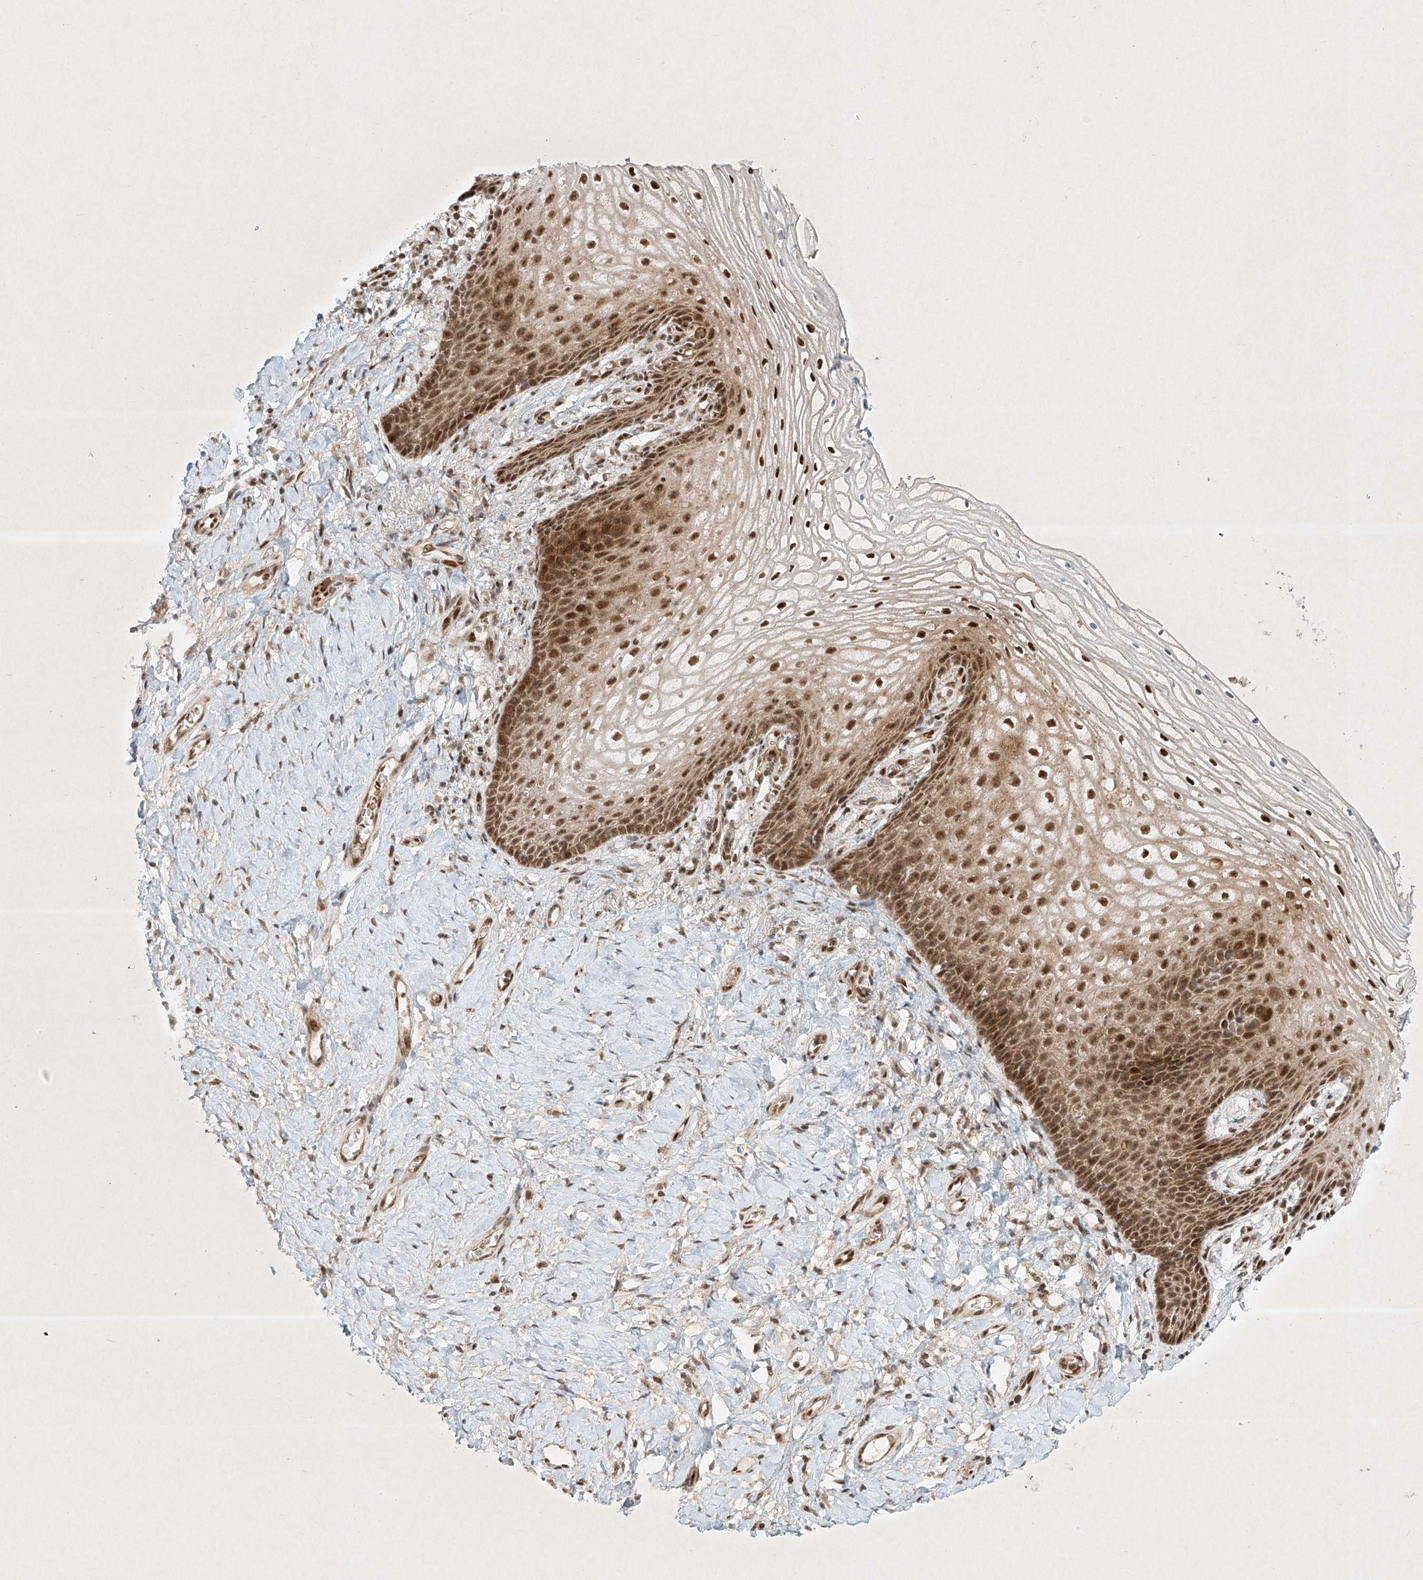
{"staining": {"intensity": "strong", "quantity": ">75%", "location": "cytoplasmic/membranous,nuclear"}, "tissue": "vagina", "cell_type": "Squamous epithelial cells", "image_type": "normal", "snomed": [{"axis": "morphology", "description": "Normal tissue, NOS"}, {"axis": "topography", "description": "Vagina"}], "caption": "Immunohistochemistry (DAB) staining of unremarkable human vagina reveals strong cytoplasmic/membranous,nuclear protein staining in approximately >75% of squamous epithelial cells.", "gene": "EPG5", "patient": {"sex": "female", "age": 60}}